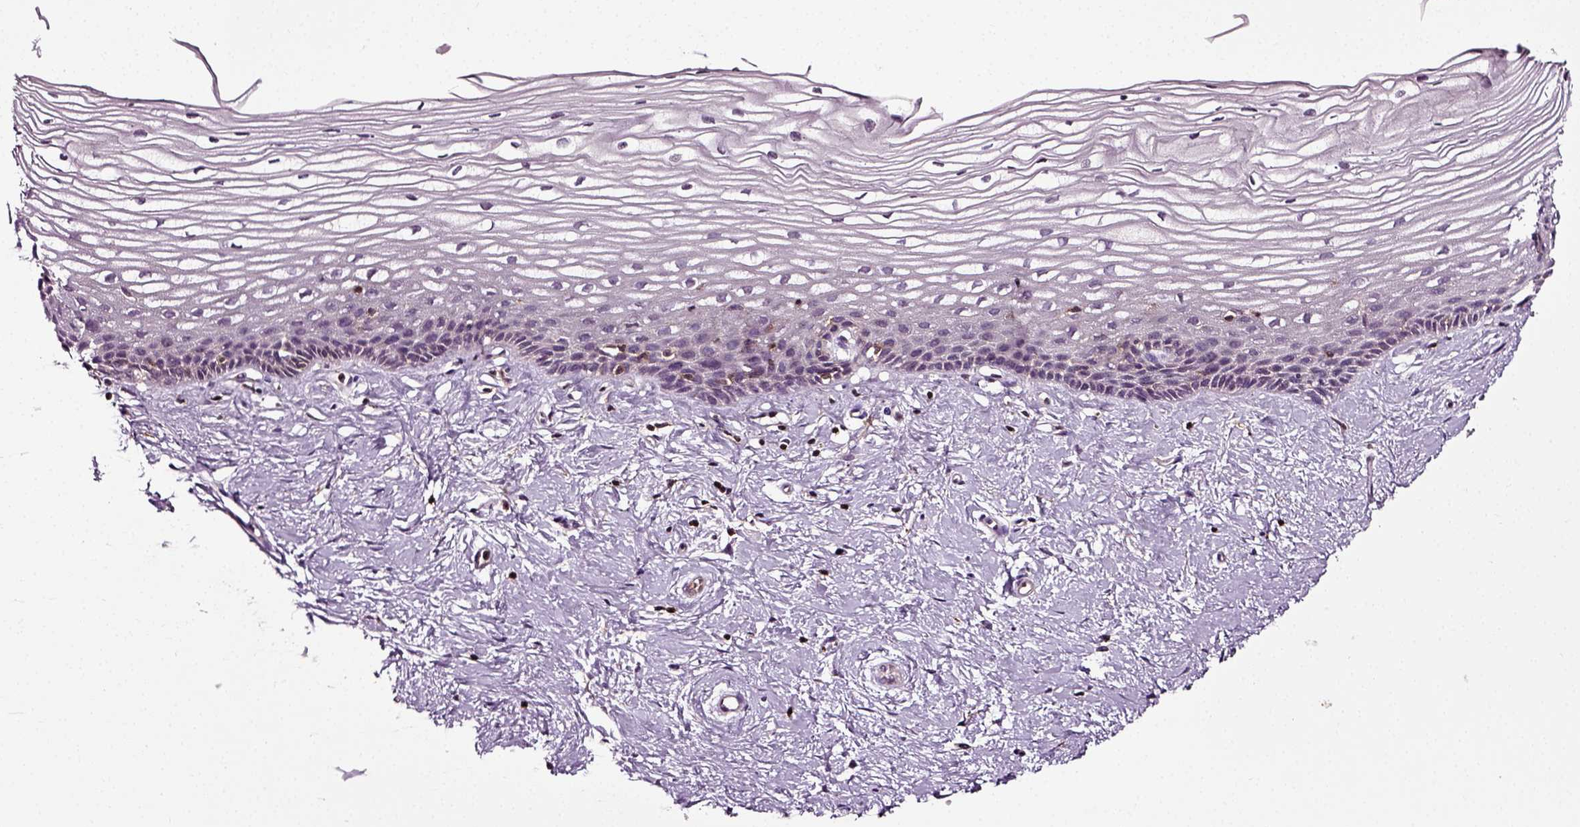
{"staining": {"intensity": "negative", "quantity": "none", "location": "none"}, "tissue": "cervix", "cell_type": "Glandular cells", "image_type": "normal", "snomed": [{"axis": "morphology", "description": "Normal tissue, NOS"}, {"axis": "topography", "description": "Cervix"}], "caption": "This histopathology image is of normal cervix stained with immunohistochemistry (IHC) to label a protein in brown with the nuclei are counter-stained blue. There is no staining in glandular cells. (DAB immunohistochemistry, high magnification).", "gene": "RHOF", "patient": {"sex": "female", "age": 40}}